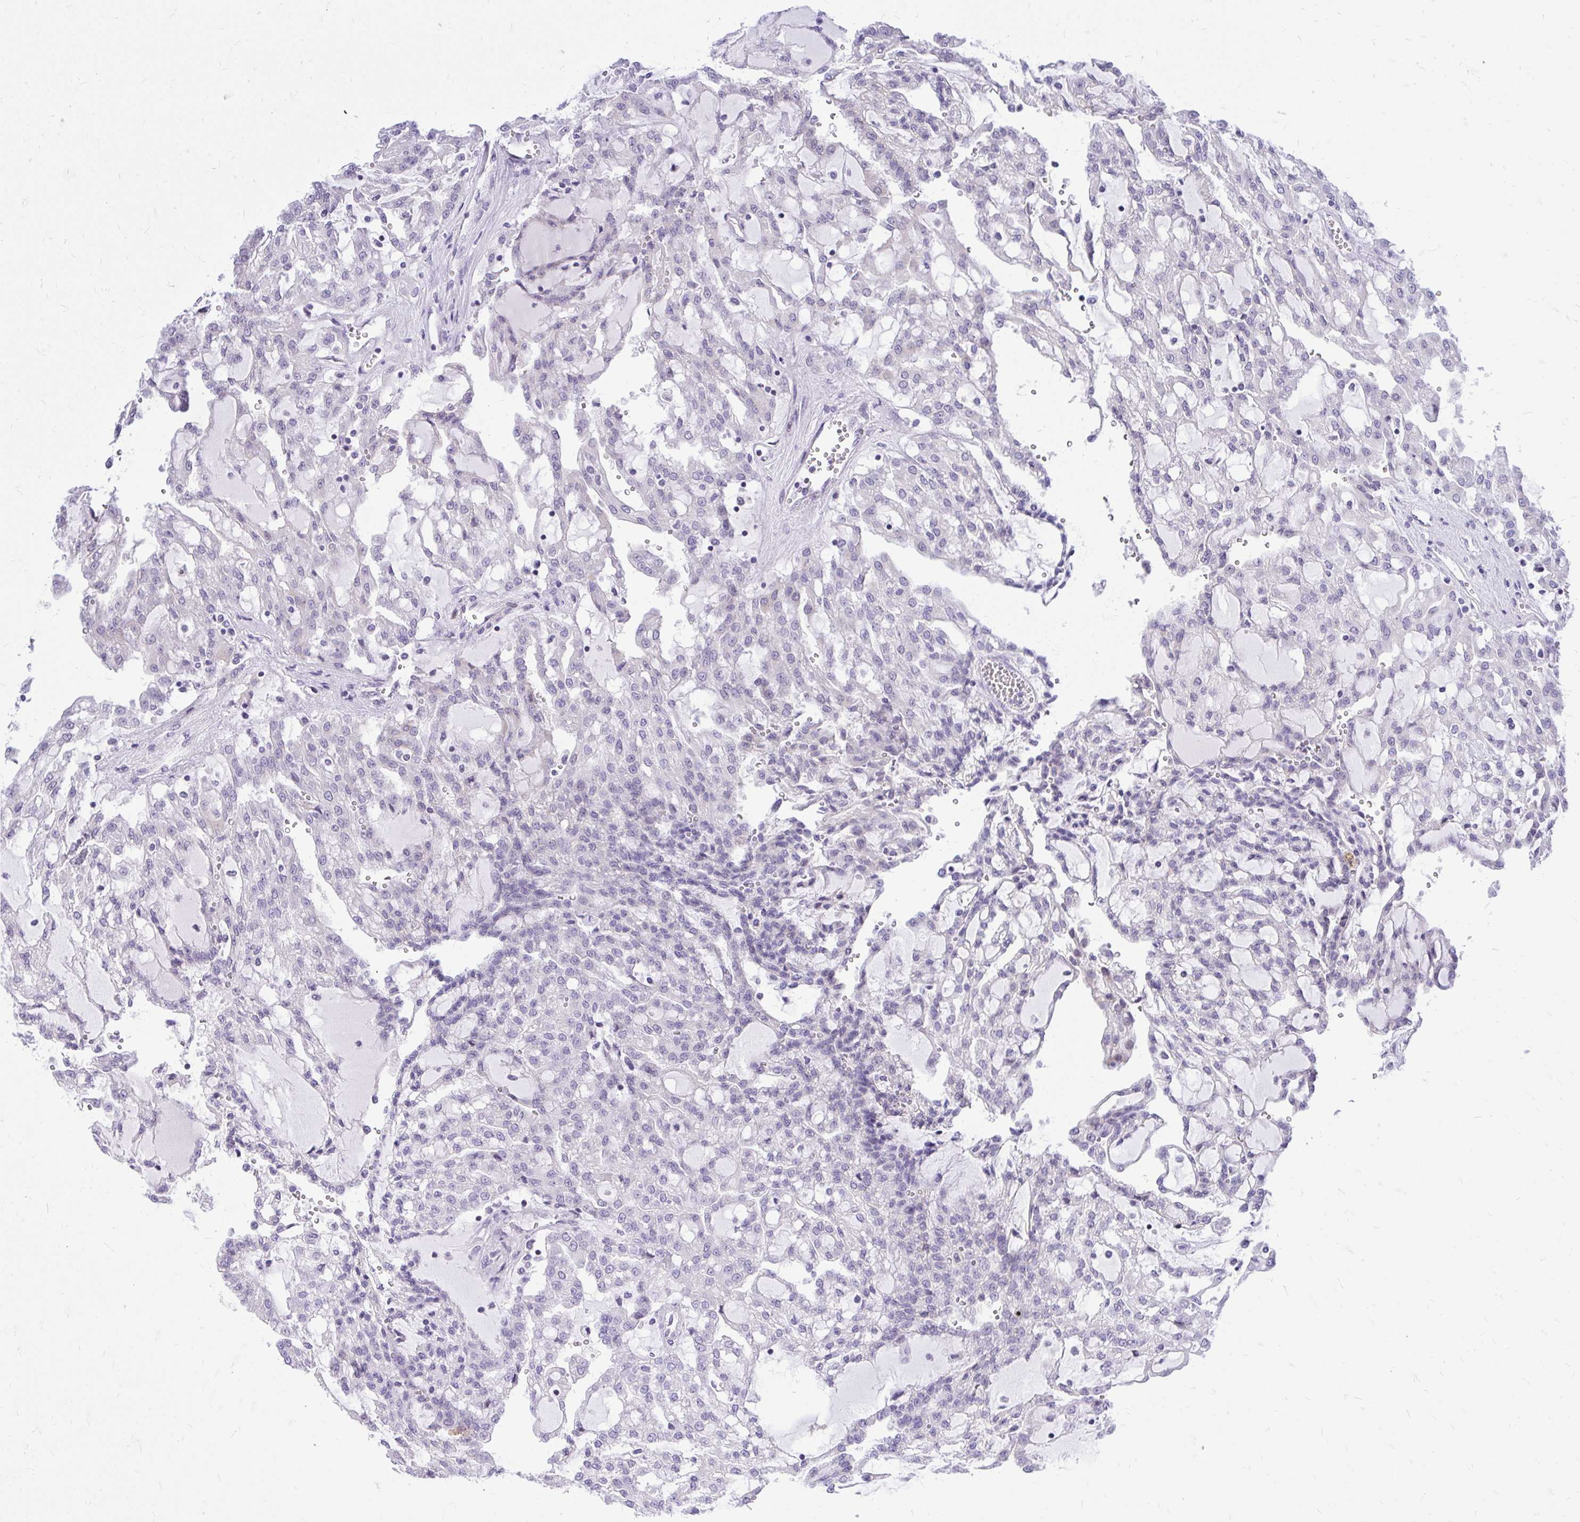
{"staining": {"intensity": "negative", "quantity": "none", "location": "none"}, "tissue": "renal cancer", "cell_type": "Tumor cells", "image_type": "cancer", "snomed": [{"axis": "morphology", "description": "Adenocarcinoma, NOS"}, {"axis": "topography", "description": "Kidney"}], "caption": "This is an immunohistochemistry histopathology image of human renal adenocarcinoma. There is no expression in tumor cells.", "gene": "GABRA1", "patient": {"sex": "male", "age": 63}}